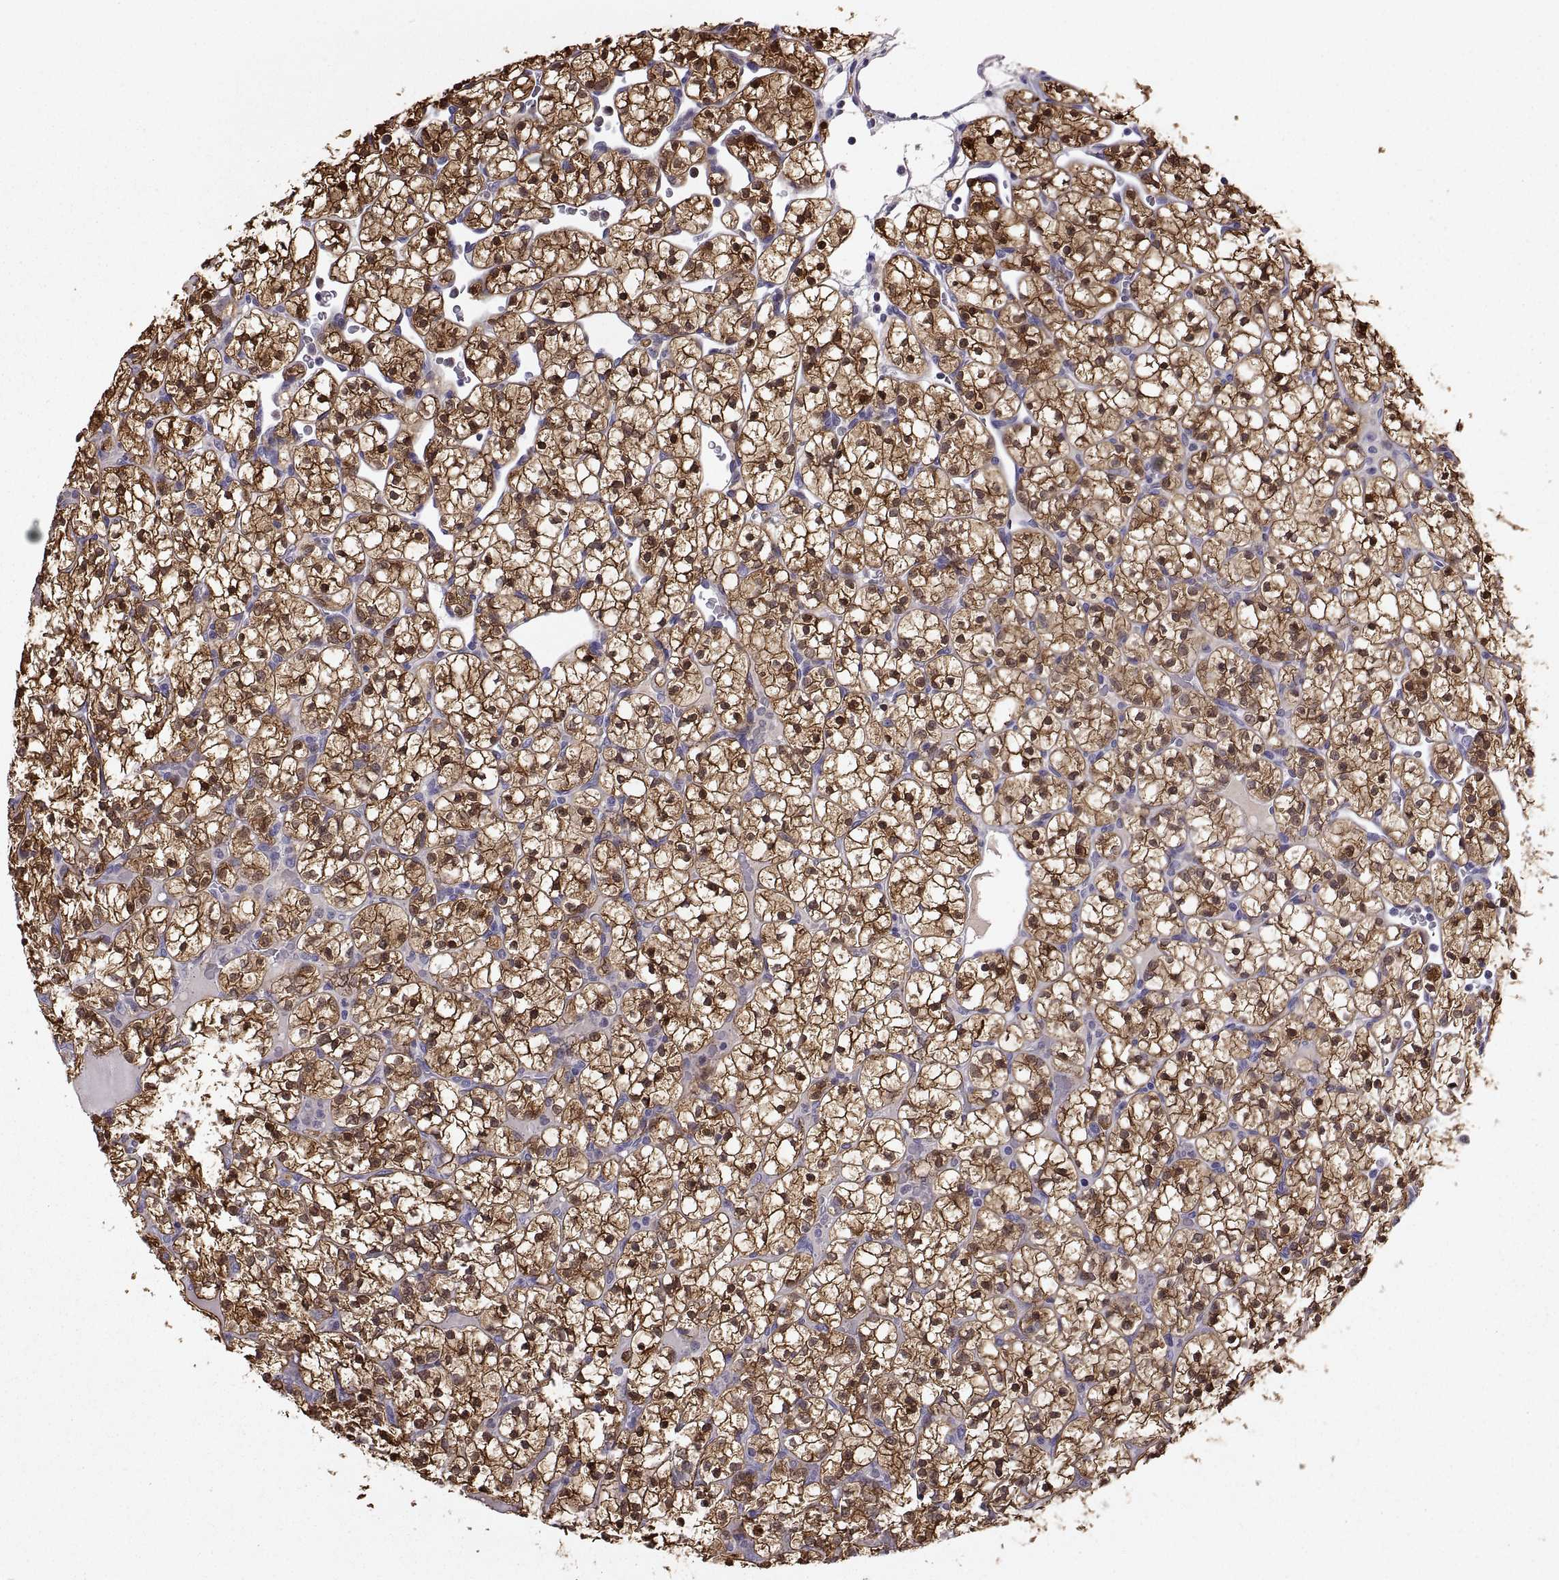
{"staining": {"intensity": "strong", "quantity": ">75%", "location": "cytoplasmic/membranous,nuclear"}, "tissue": "renal cancer", "cell_type": "Tumor cells", "image_type": "cancer", "snomed": [{"axis": "morphology", "description": "Adenocarcinoma, NOS"}, {"axis": "topography", "description": "Kidney"}], "caption": "Immunohistochemistry (IHC) (DAB) staining of human renal cancer (adenocarcinoma) reveals strong cytoplasmic/membranous and nuclear protein staining in approximately >75% of tumor cells.", "gene": "FGF9", "patient": {"sex": "female", "age": 89}}